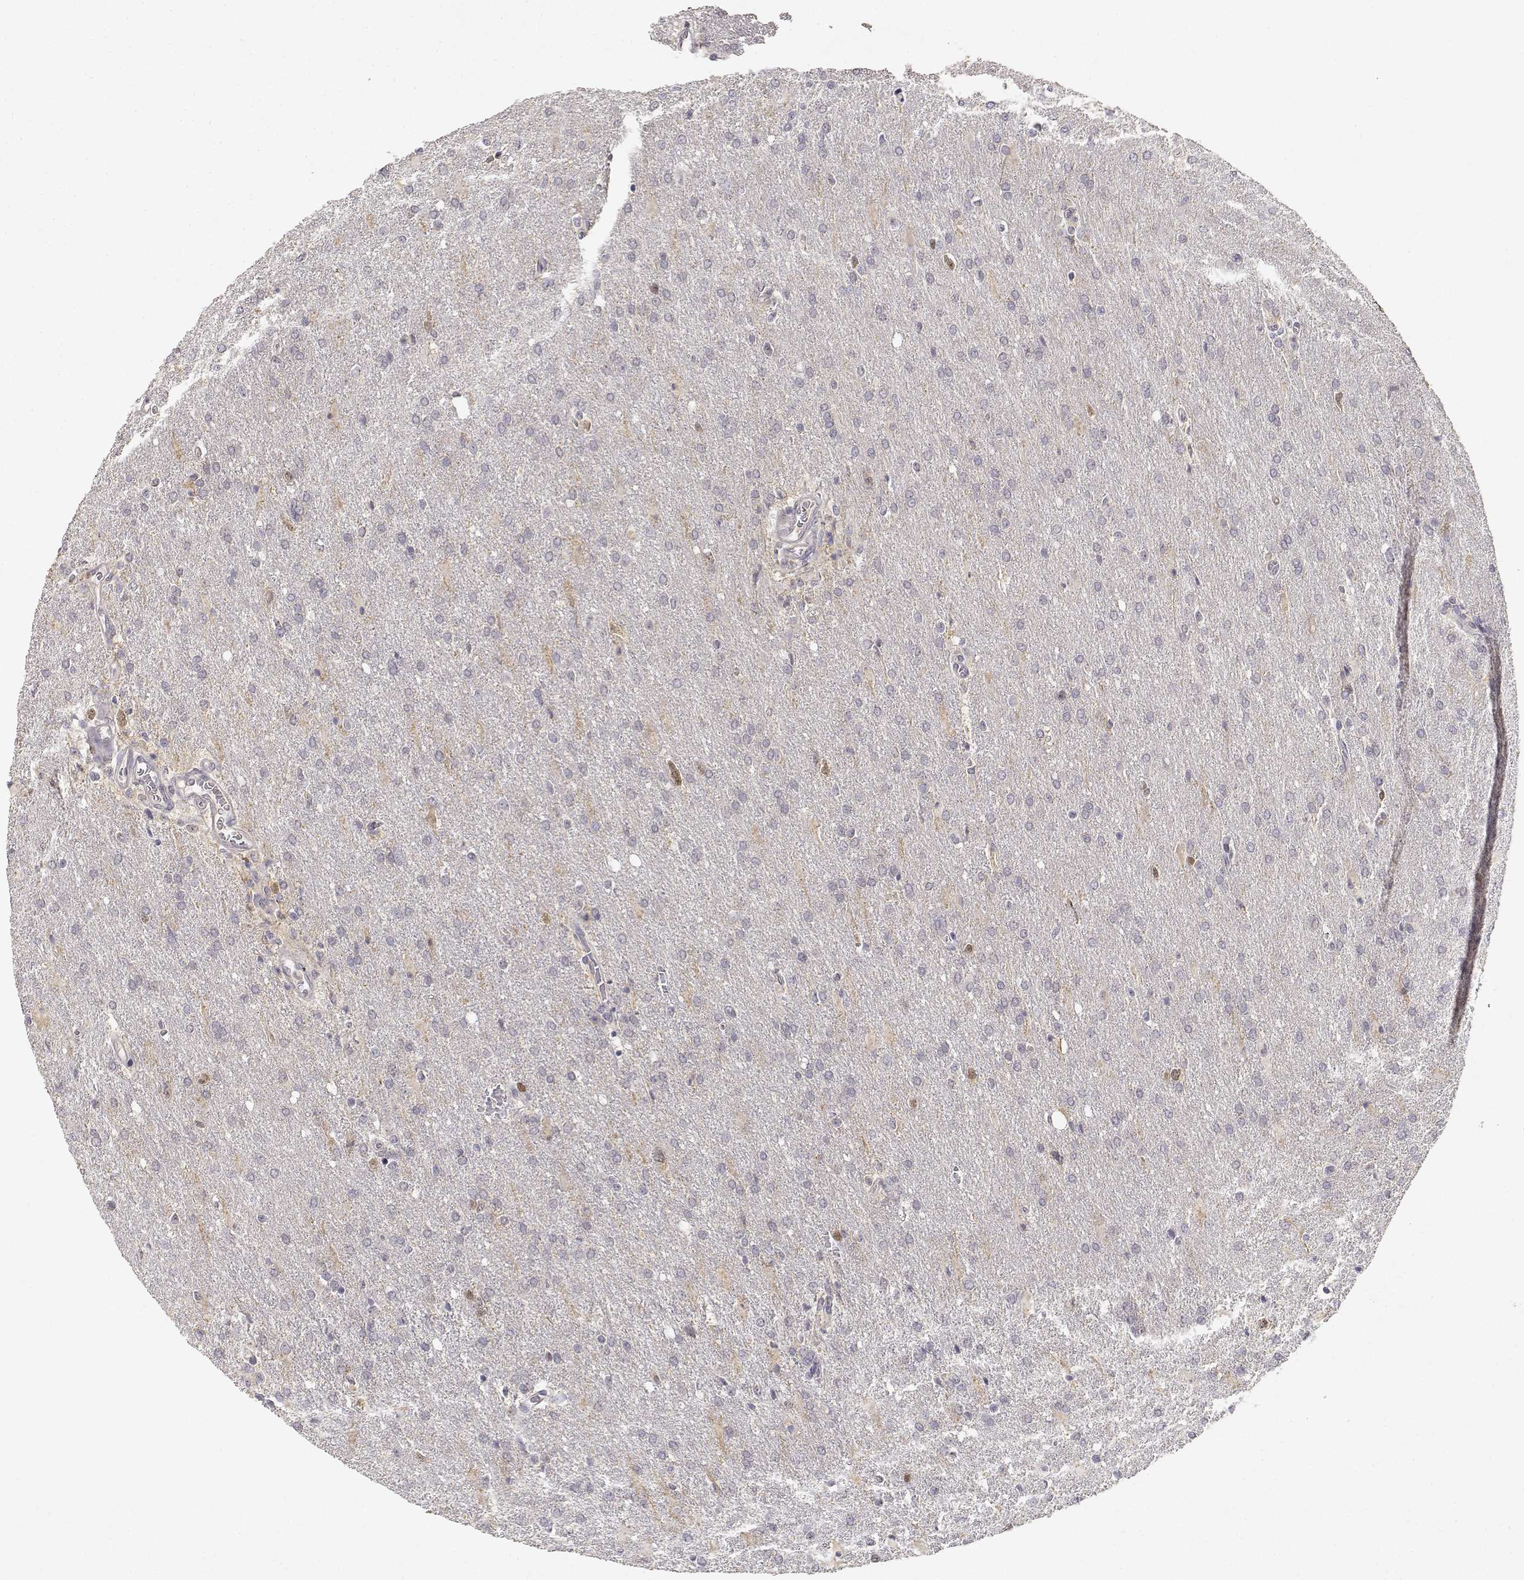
{"staining": {"intensity": "negative", "quantity": "none", "location": "none"}, "tissue": "glioma", "cell_type": "Tumor cells", "image_type": "cancer", "snomed": [{"axis": "morphology", "description": "Glioma, malignant, High grade"}, {"axis": "topography", "description": "Brain"}], "caption": "Glioma was stained to show a protein in brown. There is no significant staining in tumor cells.", "gene": "RAD51", "patient": {"sex": "male", "age": 68}}